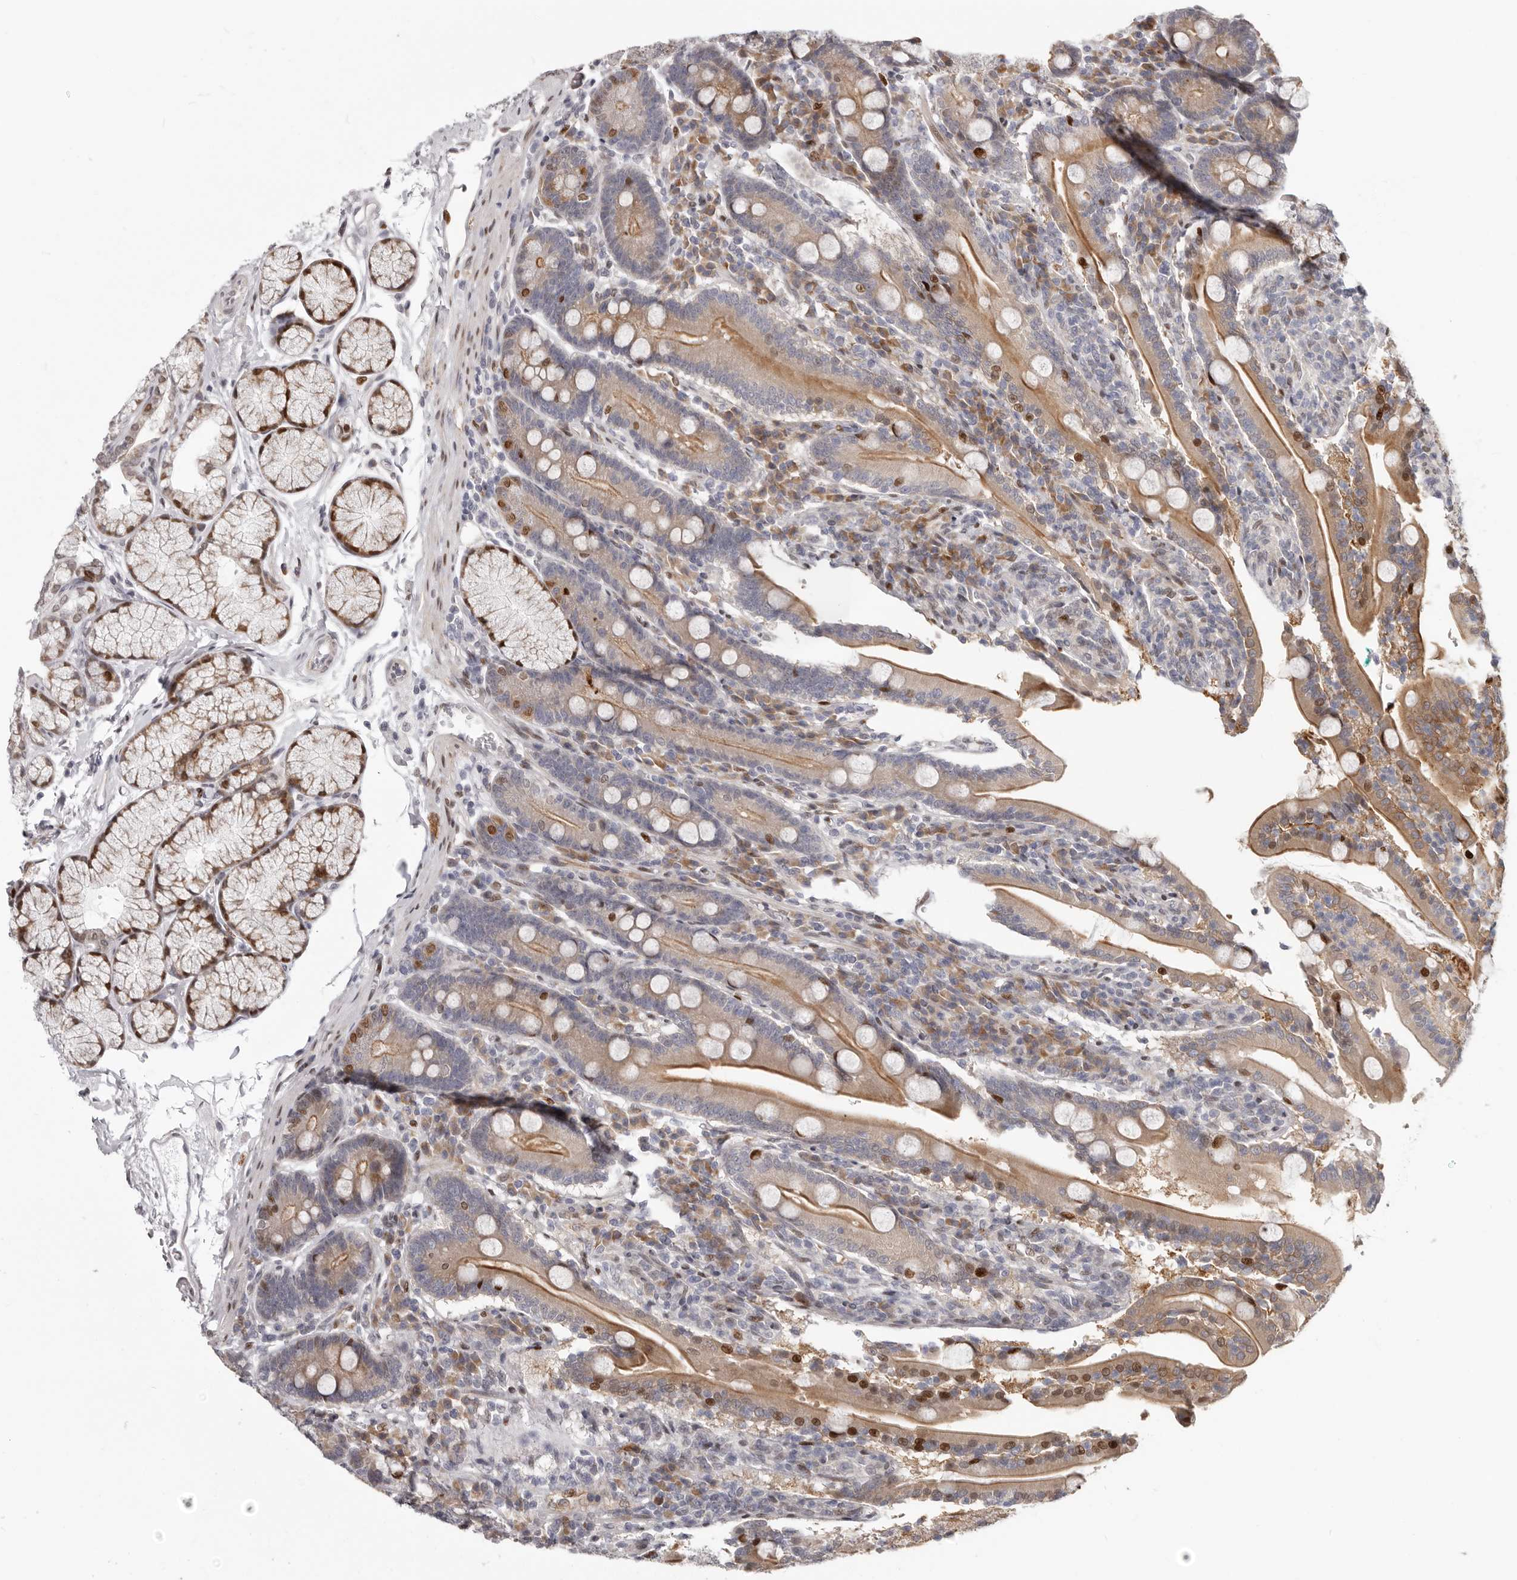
{"staining": {"intensity": "moderate", "quantity": ">75%", "location": "cytoplasmic/membranous,nuclear"}, "tissue": "duodenum", "cell_type": "Glandular cells", "image_type": "normal", "snomed": [{"axis": "morphology", "description": "Normal tissue, NOS"}, {"axis": "topography", "description": "Duodenum"}], "caption": "Immunohistochemistry (IHC) image of unremarkable duodenum stained for a protein (brown), which demonstrates medium levels of moderate cytoplasmic/membranous,nuclear staining in about >75% of glandular cells.", "gene": "SRP19", "patient": {"sex": "male", "age": 35}}